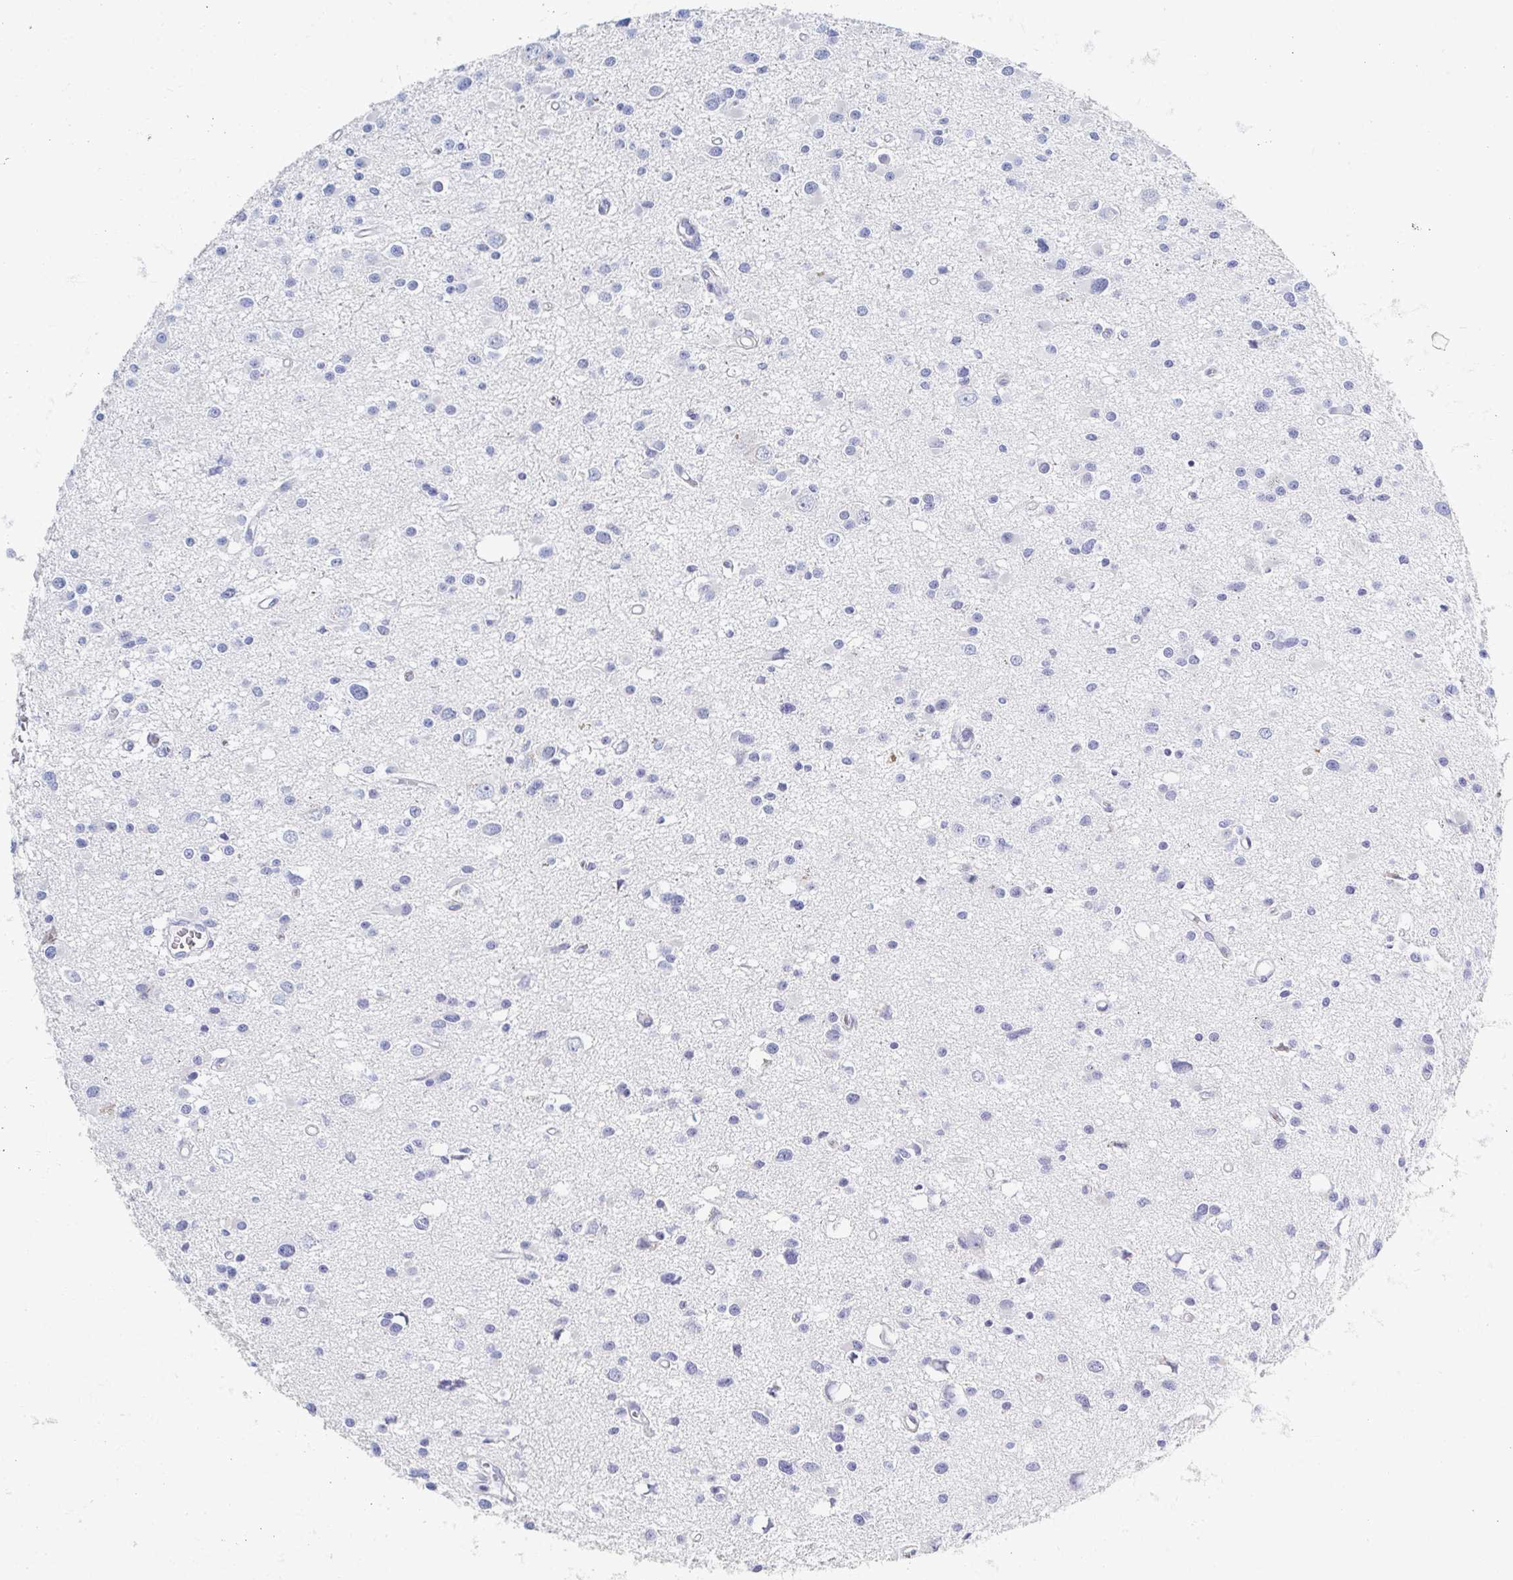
{"staining": {"intensity": "negative", "quantity": "none", "location": "none"}, "tissue": "glioma", "cell_type": "Tumor cells", "image_type": "cancer", "snomed": [{"axis": "morphology", "description": "Glioma, malignant, High grade"}, {"axis": "topography", "description": "Brain"}], "caption": "IHC of glioma exhibits no expression in tumor cells. The staining is performed using DAB (3,3'-diaminobenzidine) brown chromogen with nuclei counter-stained in using hematoxylin.", "gene": "MYLK2", "patient": {"sex": "male", "age": 54}}